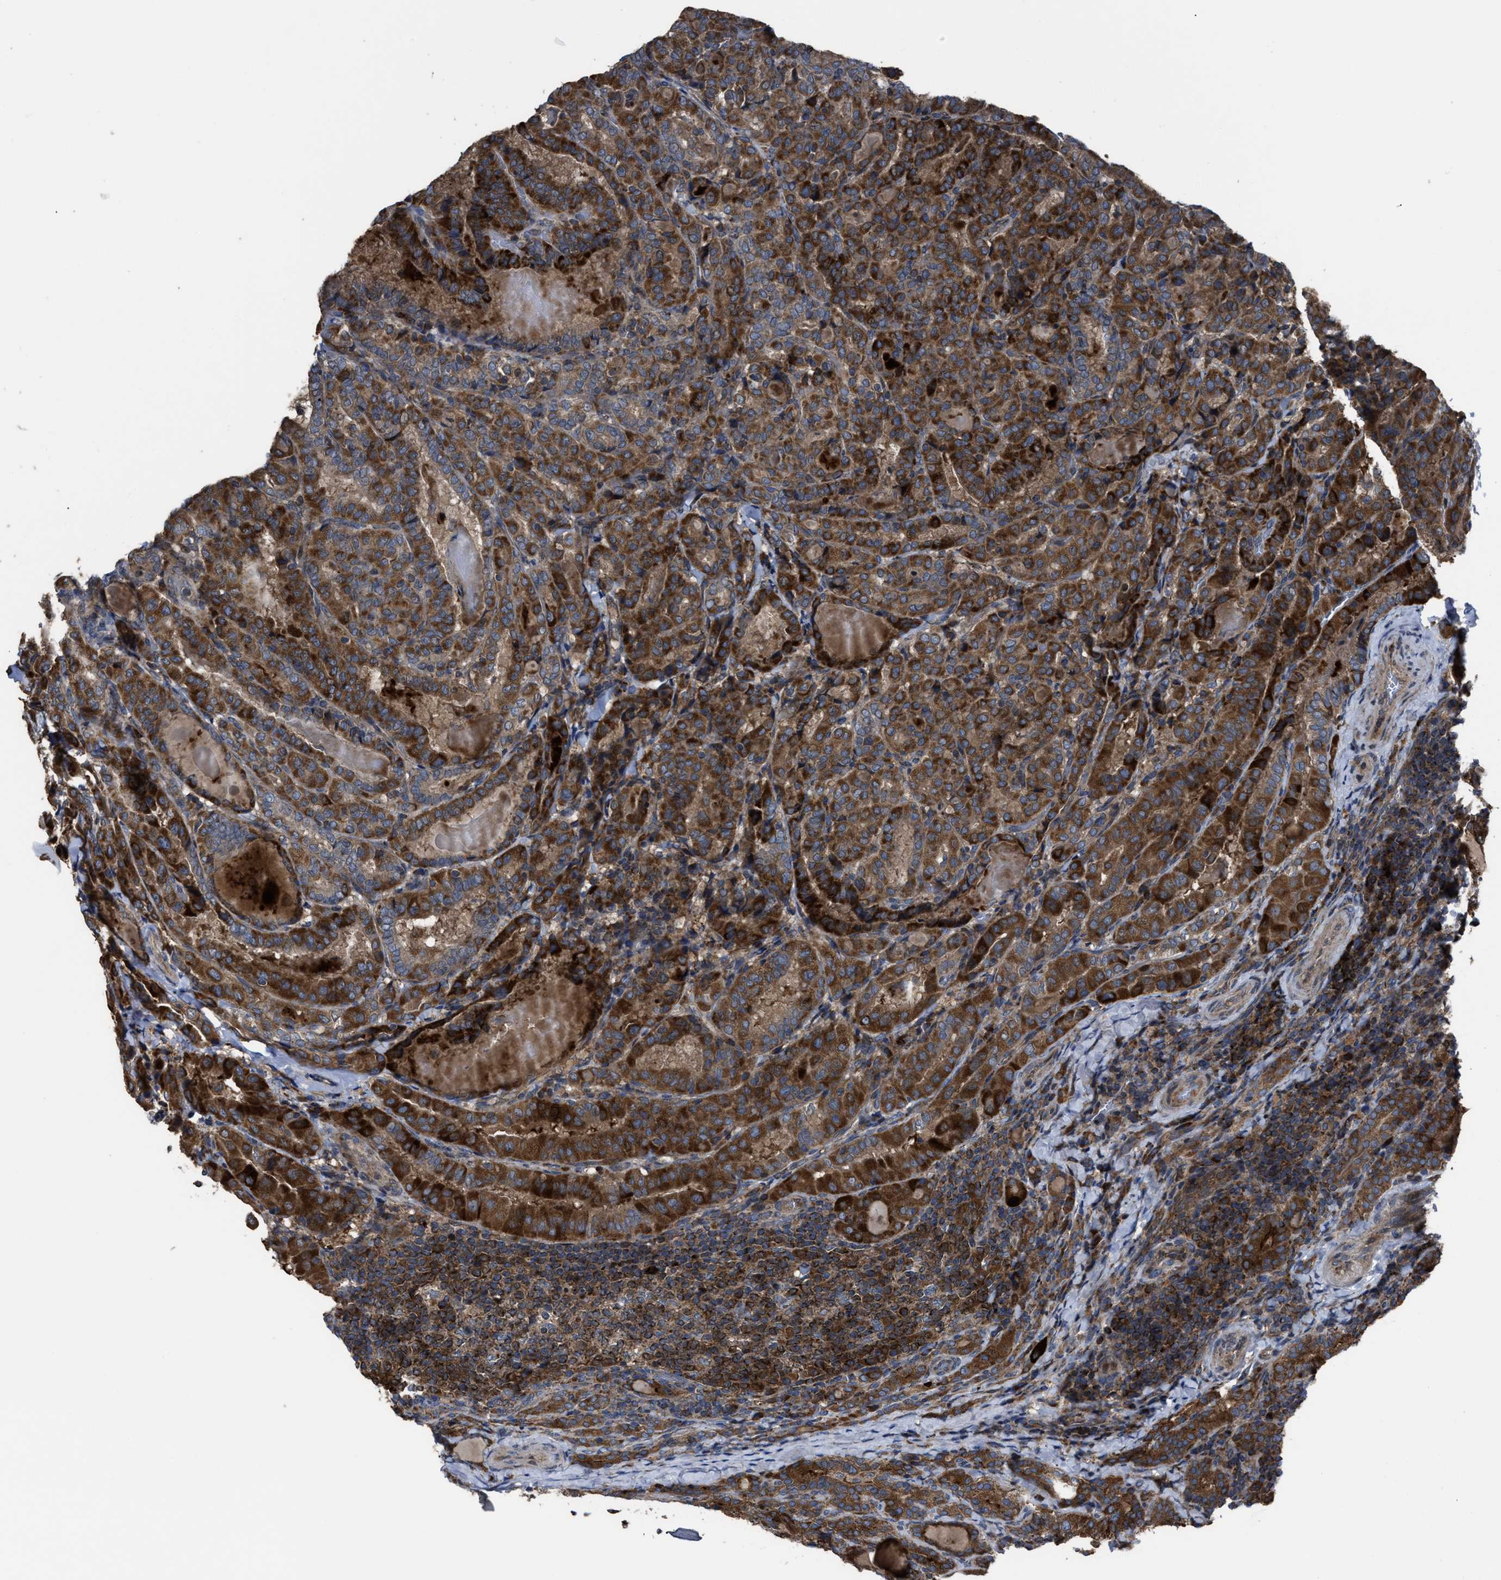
{"staining": {"intensity": "strong", "quantity": ">75%", "location": "cytoplasmic/membranous"}, "tissue": "thyroid cancer", "cell_type": "Tumor cells", "image_type": "cancer", "snomed": [{"axis": "morphology", "description": "Papillary adenocarcinoma, NOS"}, {"axis": "topography", "description": "Thyroid gland"}], "caption": "Strong cytoplasmic/membranous expression for a protein is appreciated in approximately >75% of tumor cells of thyroid cancer using immunohistochemistry (IHC).", "gene": "PASK", "patient": {"sex": "female", "age": 42}}